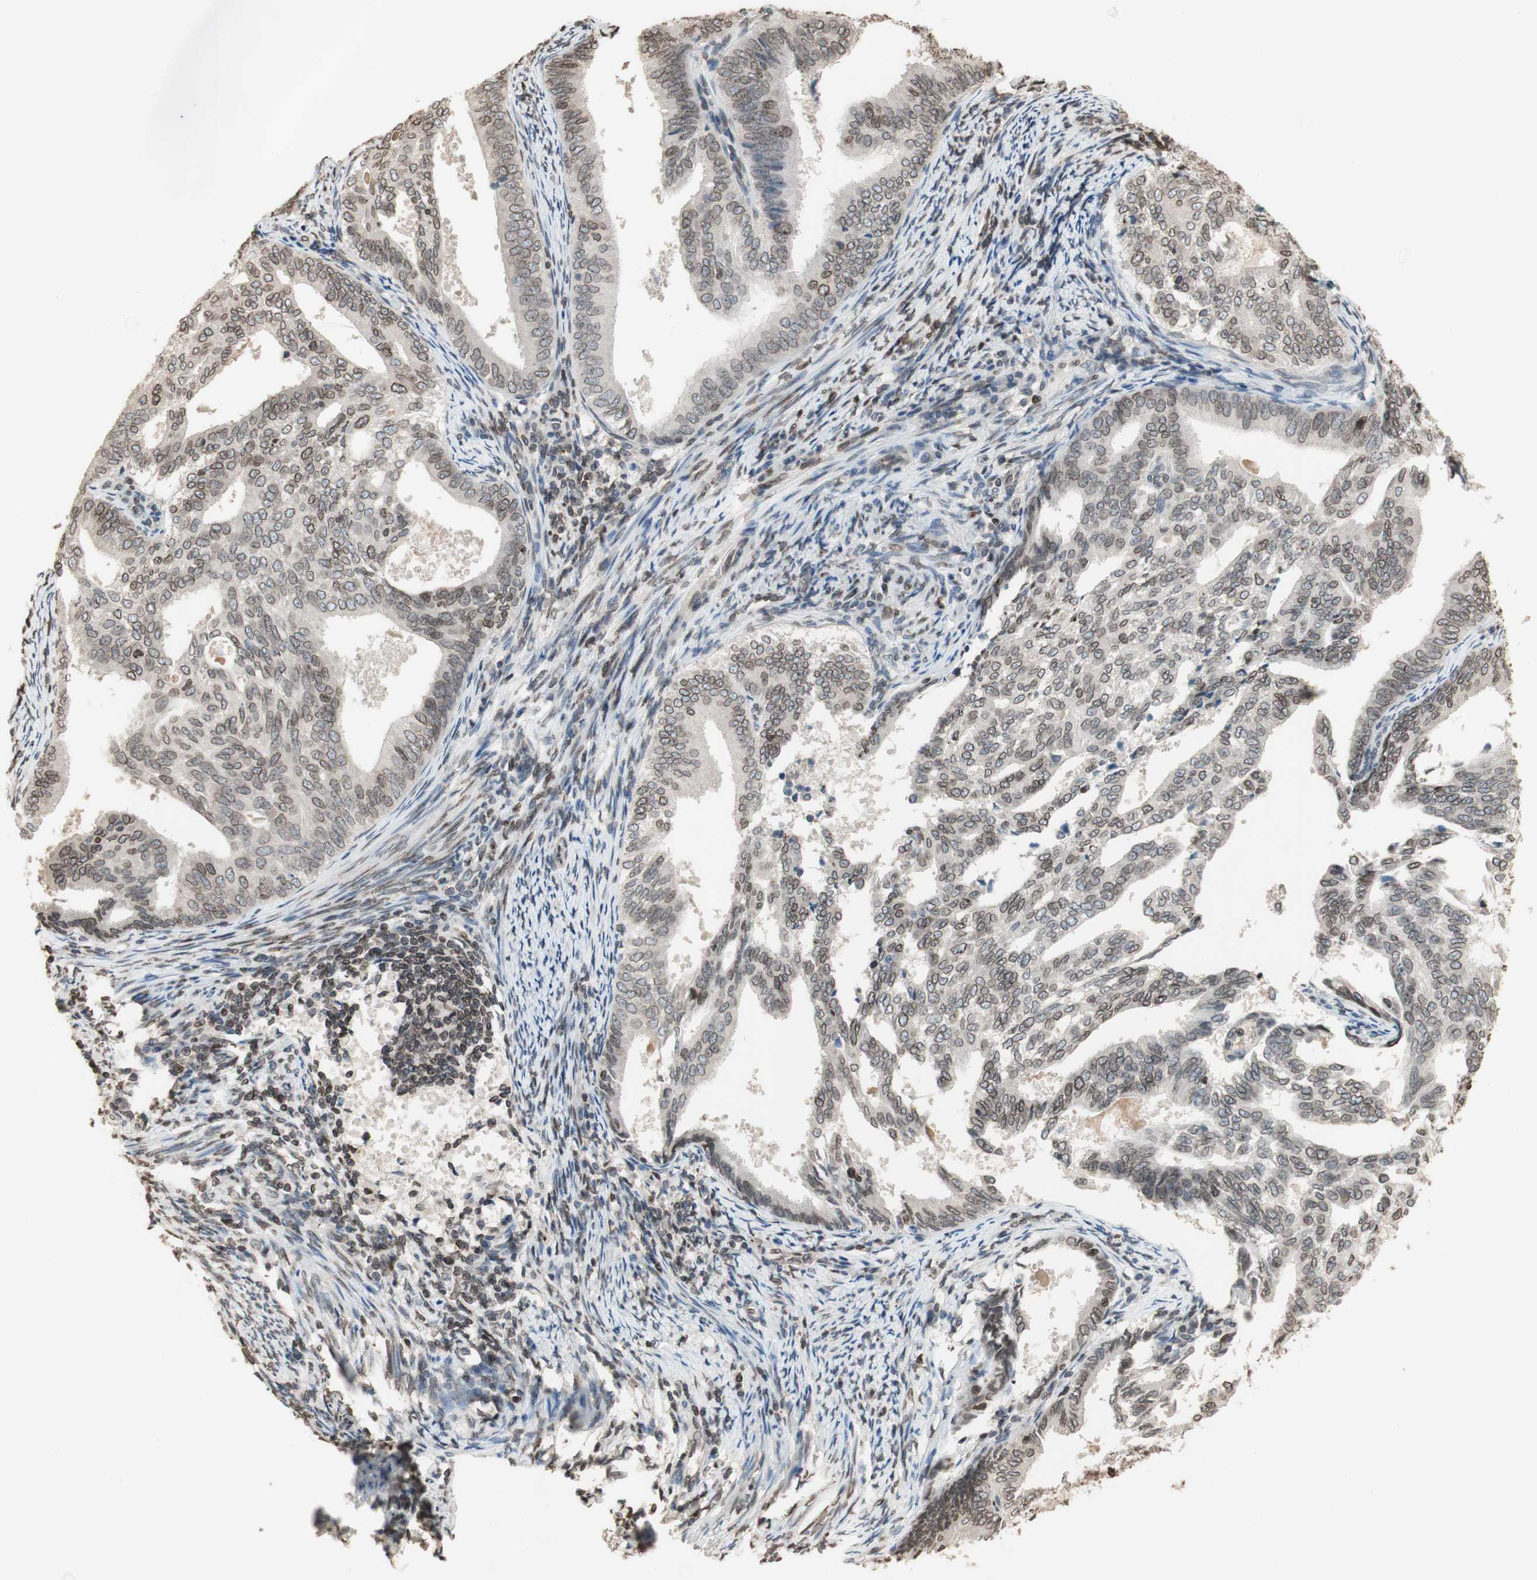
{"staining": {"intensity": "moderate", "quantity": "25%-75%", "location": "cytoplasmic/membranous,nuclear"}, "tissue": "endometrial cancer", "cell_type": "Tumor cells", "image_type": "cancer", "snomed": [{"axis": "morphology", "description": "Adenocarcinoma, NOS"}, {"axis": "topography", "description": "Endometrium"}], "caption": "Human endometrial cancer (adenocarcinoma) stained for a protein (brown) shows moderate cytoplasmic/membranous and nuclear positive expression in approximately 25%-75% of tumor cells.", "gene": "TMPO", "patient": {"sex": "female", "age": 58}}